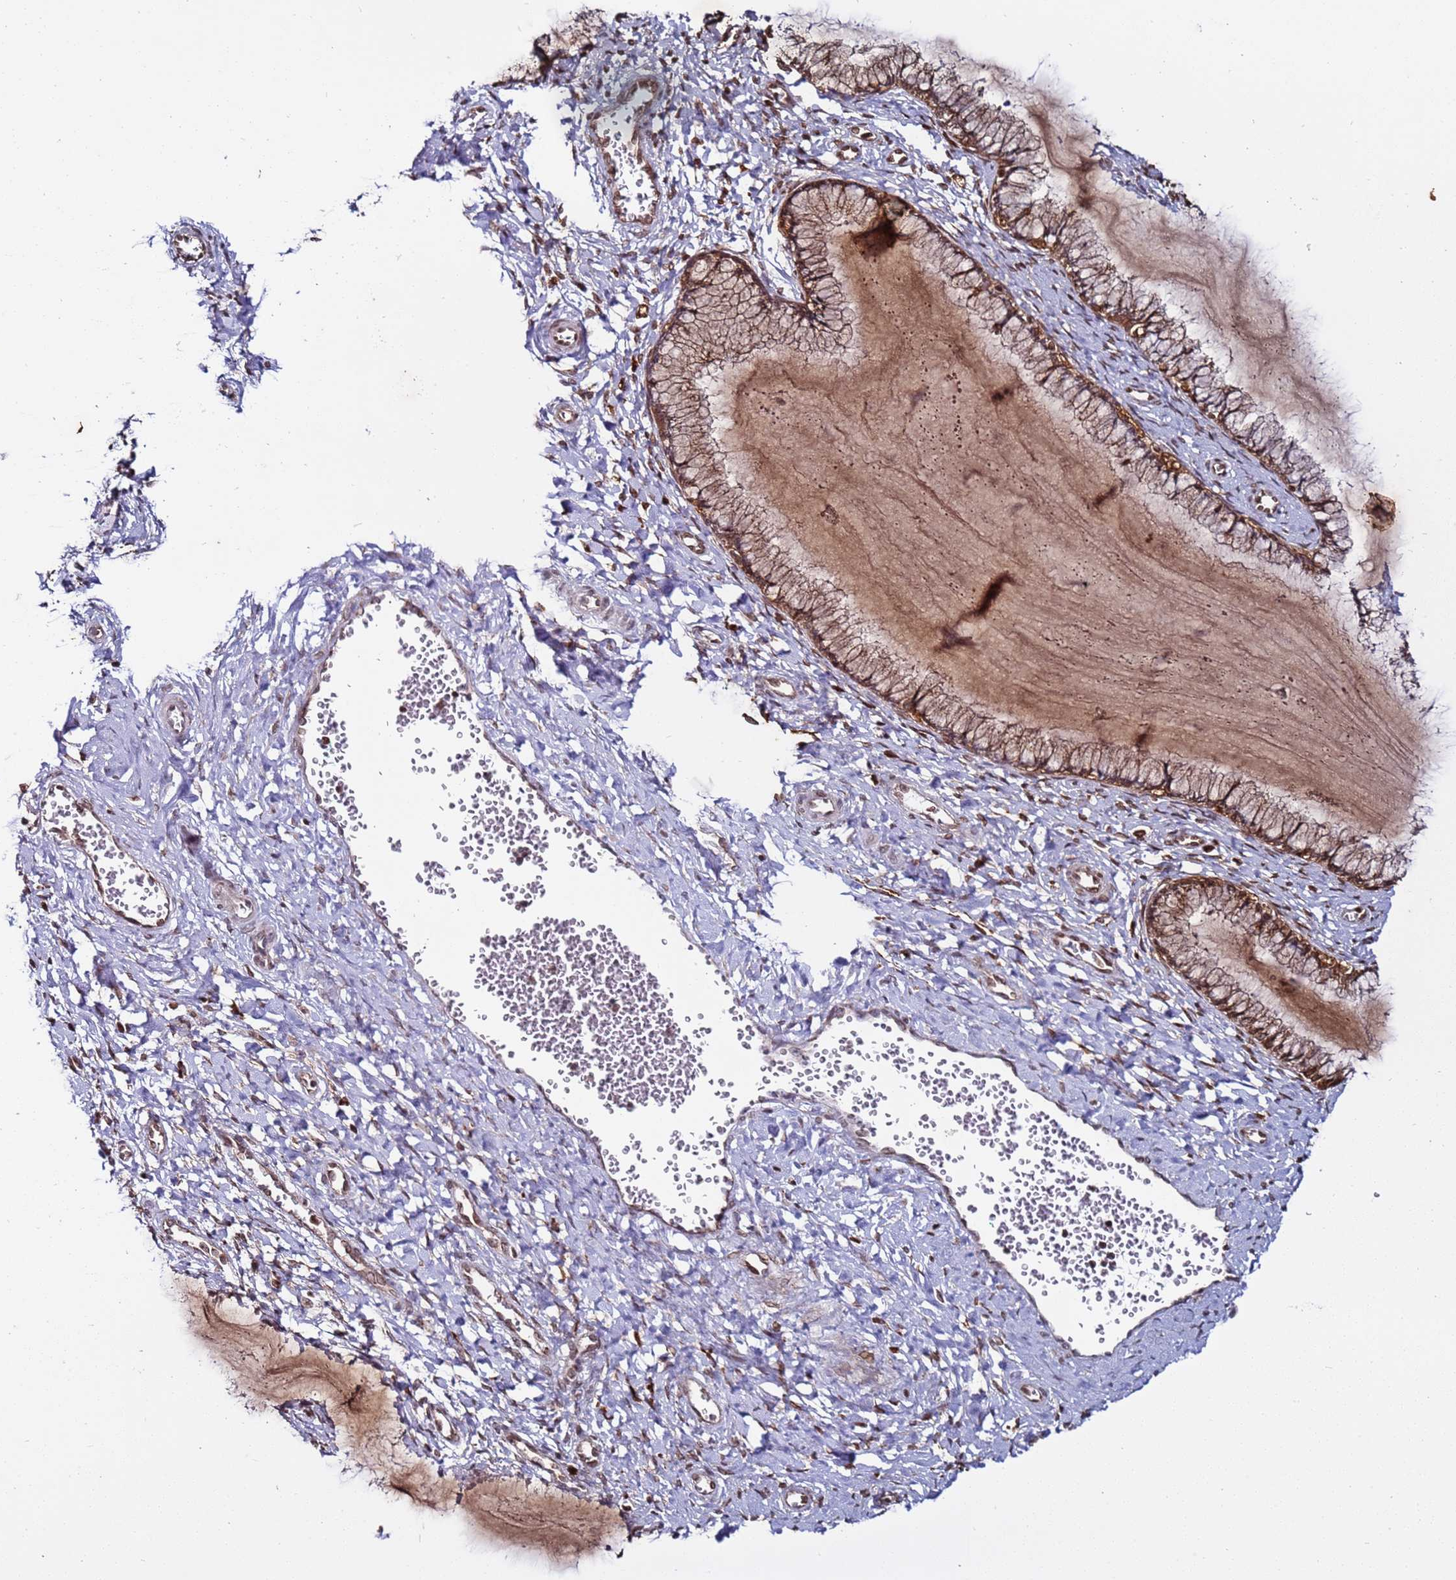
{"staining": {"intensity": "moderate", "quantity": ">75%", "location": "cytoplasmic/membranous"}, "tissue": "cervix", "cell_type": "Glandular cells", "image_type": "normal", "snomed": [{"axis": "morphology", "description": "Normal tissue, NOS"}, {"axis": "morphology", "description": "Adenocarcinoma, NOS"}, {"axis": "topography", "description": "Cervix"}], "caption": "Cervix stained with immunohistochemistry (IHC) displays moderate cytoplasmic/membranous positivity in about >75% of glandular cells.", "gene": "TMEM176B", "patient": {"sex": "female", "age": 29}}